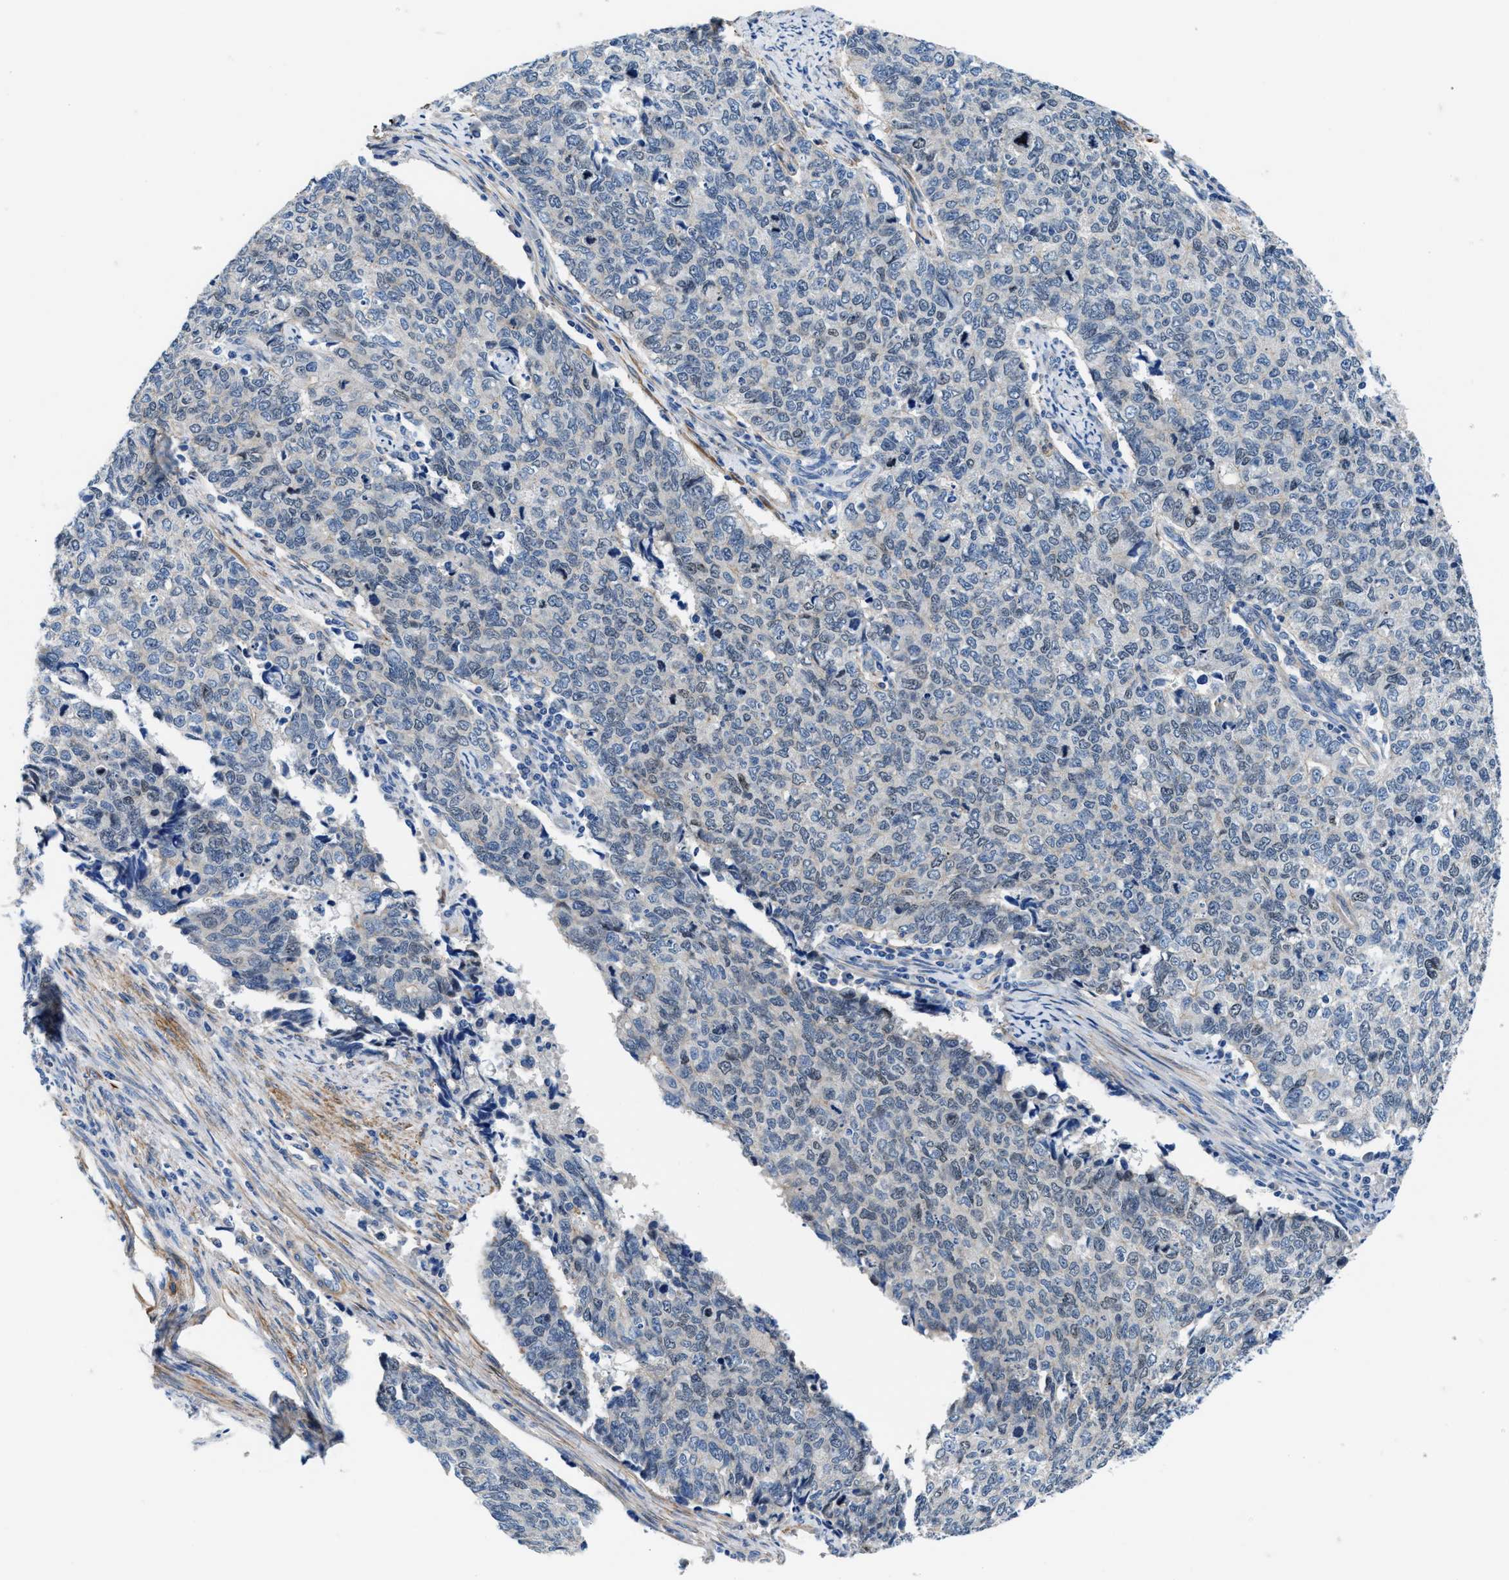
{"staining": {"intensity": "negative", "quantity": "none", "location": "none"}, "tissue": "cervical cancer", "cell_type": "Tumor cells", "image_type": "cancer", "snomed": [{"axis": "morphology", "description": "Squamous cell carcinoma, NOS"}, {"axis": "topography", "description": "Cervix"}], "caption": "Tumor cells are negative for protein expression in human cervical cancer (squamous cell carcinoma).", "gene": "PARG", "patient": {"sex": "female", "age": 63}}